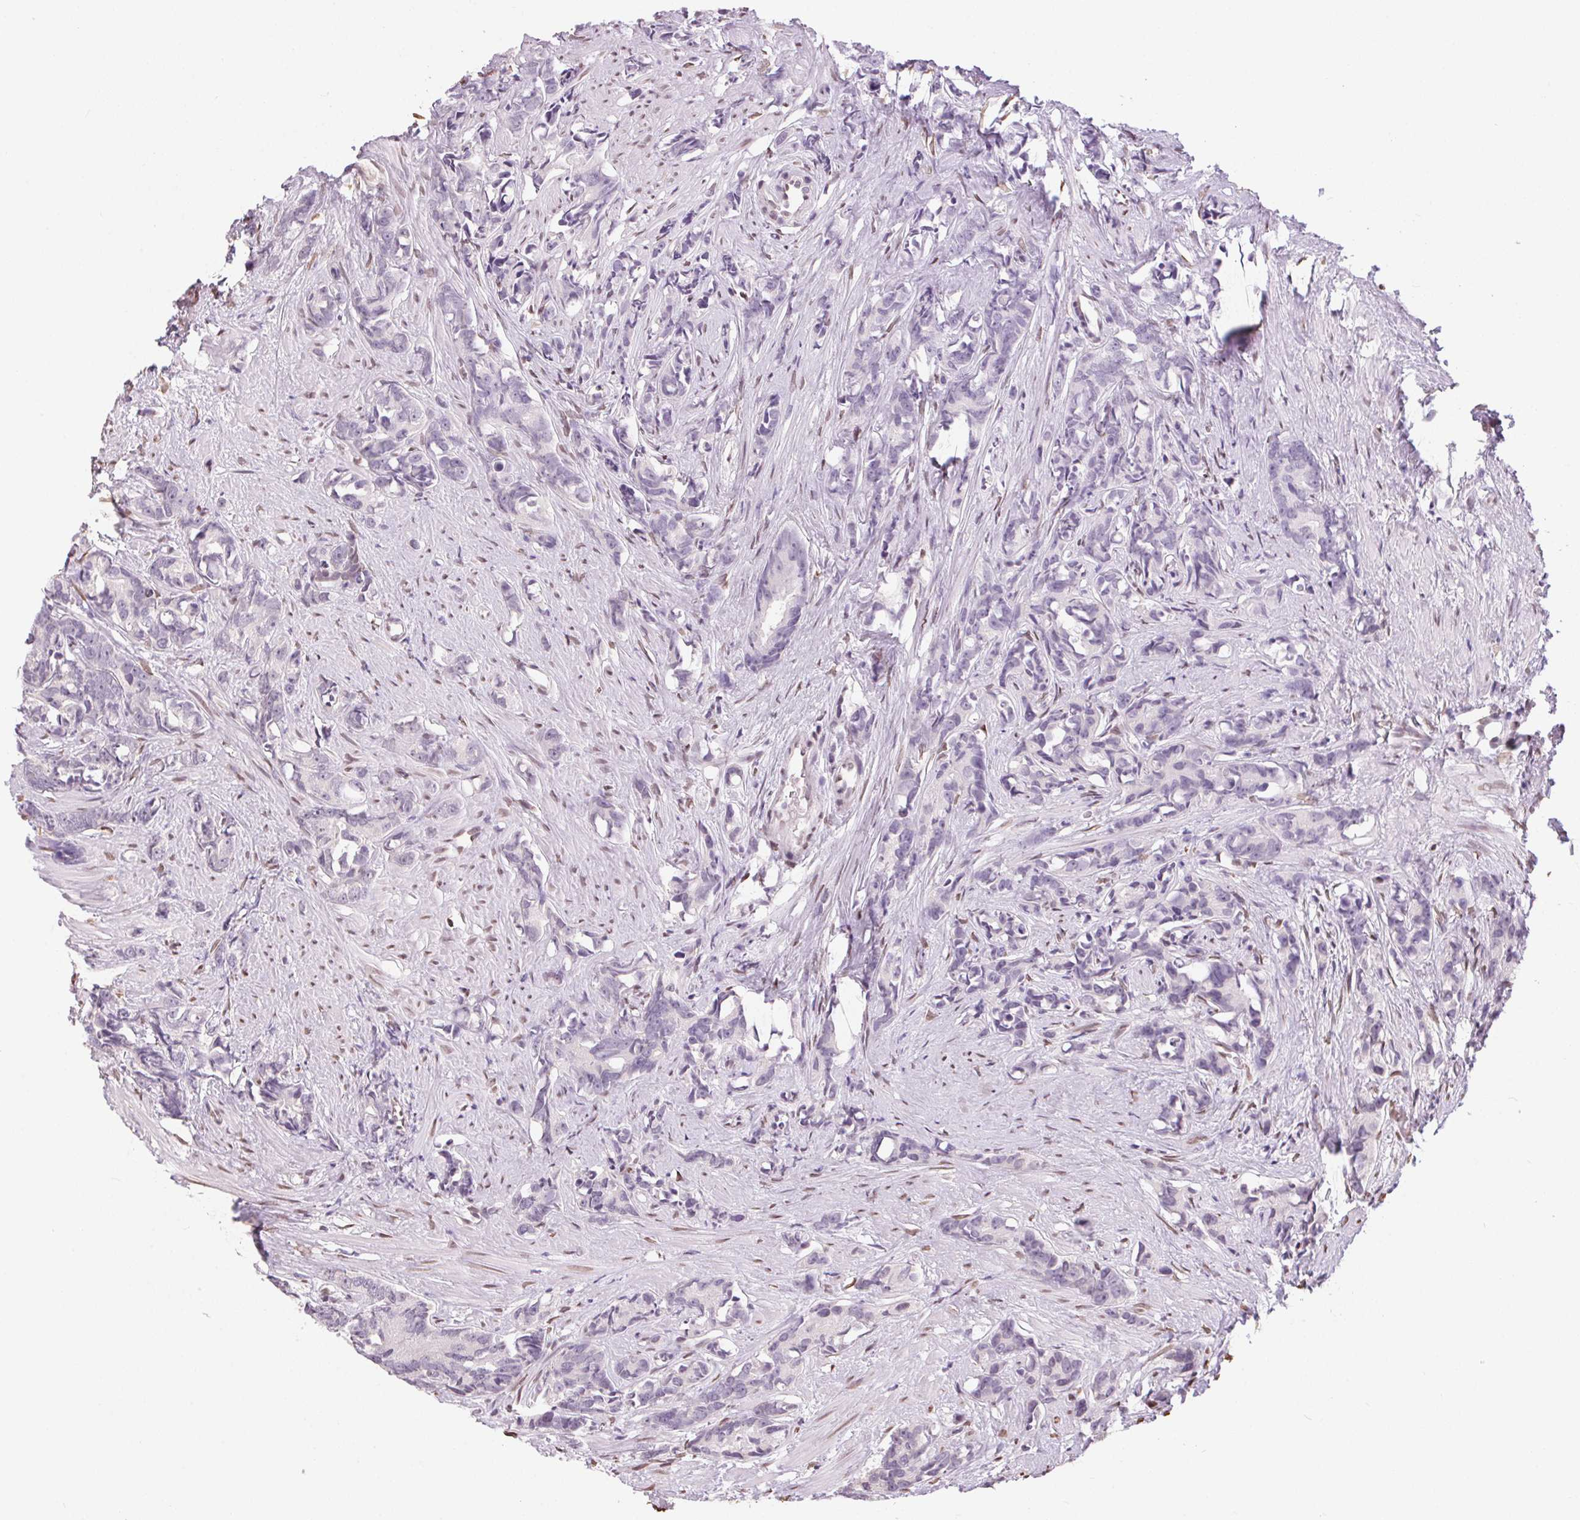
{"staining": {"intensity": "negative", "quantity": "none", "location": "none"}, "tissue": "prostate cancer", "cell_type": "Tumor cells", "image_type": "cancer", "snomed": [{"axis": "morphology", "description": "Adenocarcinoma, High grade"}, {"axis": "topography", "description": "Prostate"}], "caption": "Immunohistochemistry (IHC) image of neoplastic tissue: human high-grade adenocarcinoma (prostate) stained with DAB reveals no significant protein expression in tumor cells. (Stains: DAB (3,3'-diaminobenzidine) immunohistochemistry with hematoxylin counter stain, Microscopy: brightfield microscopy at high magnification).", "gene": "TMEM175", "patient": {"sex": "male", "age": 90}}